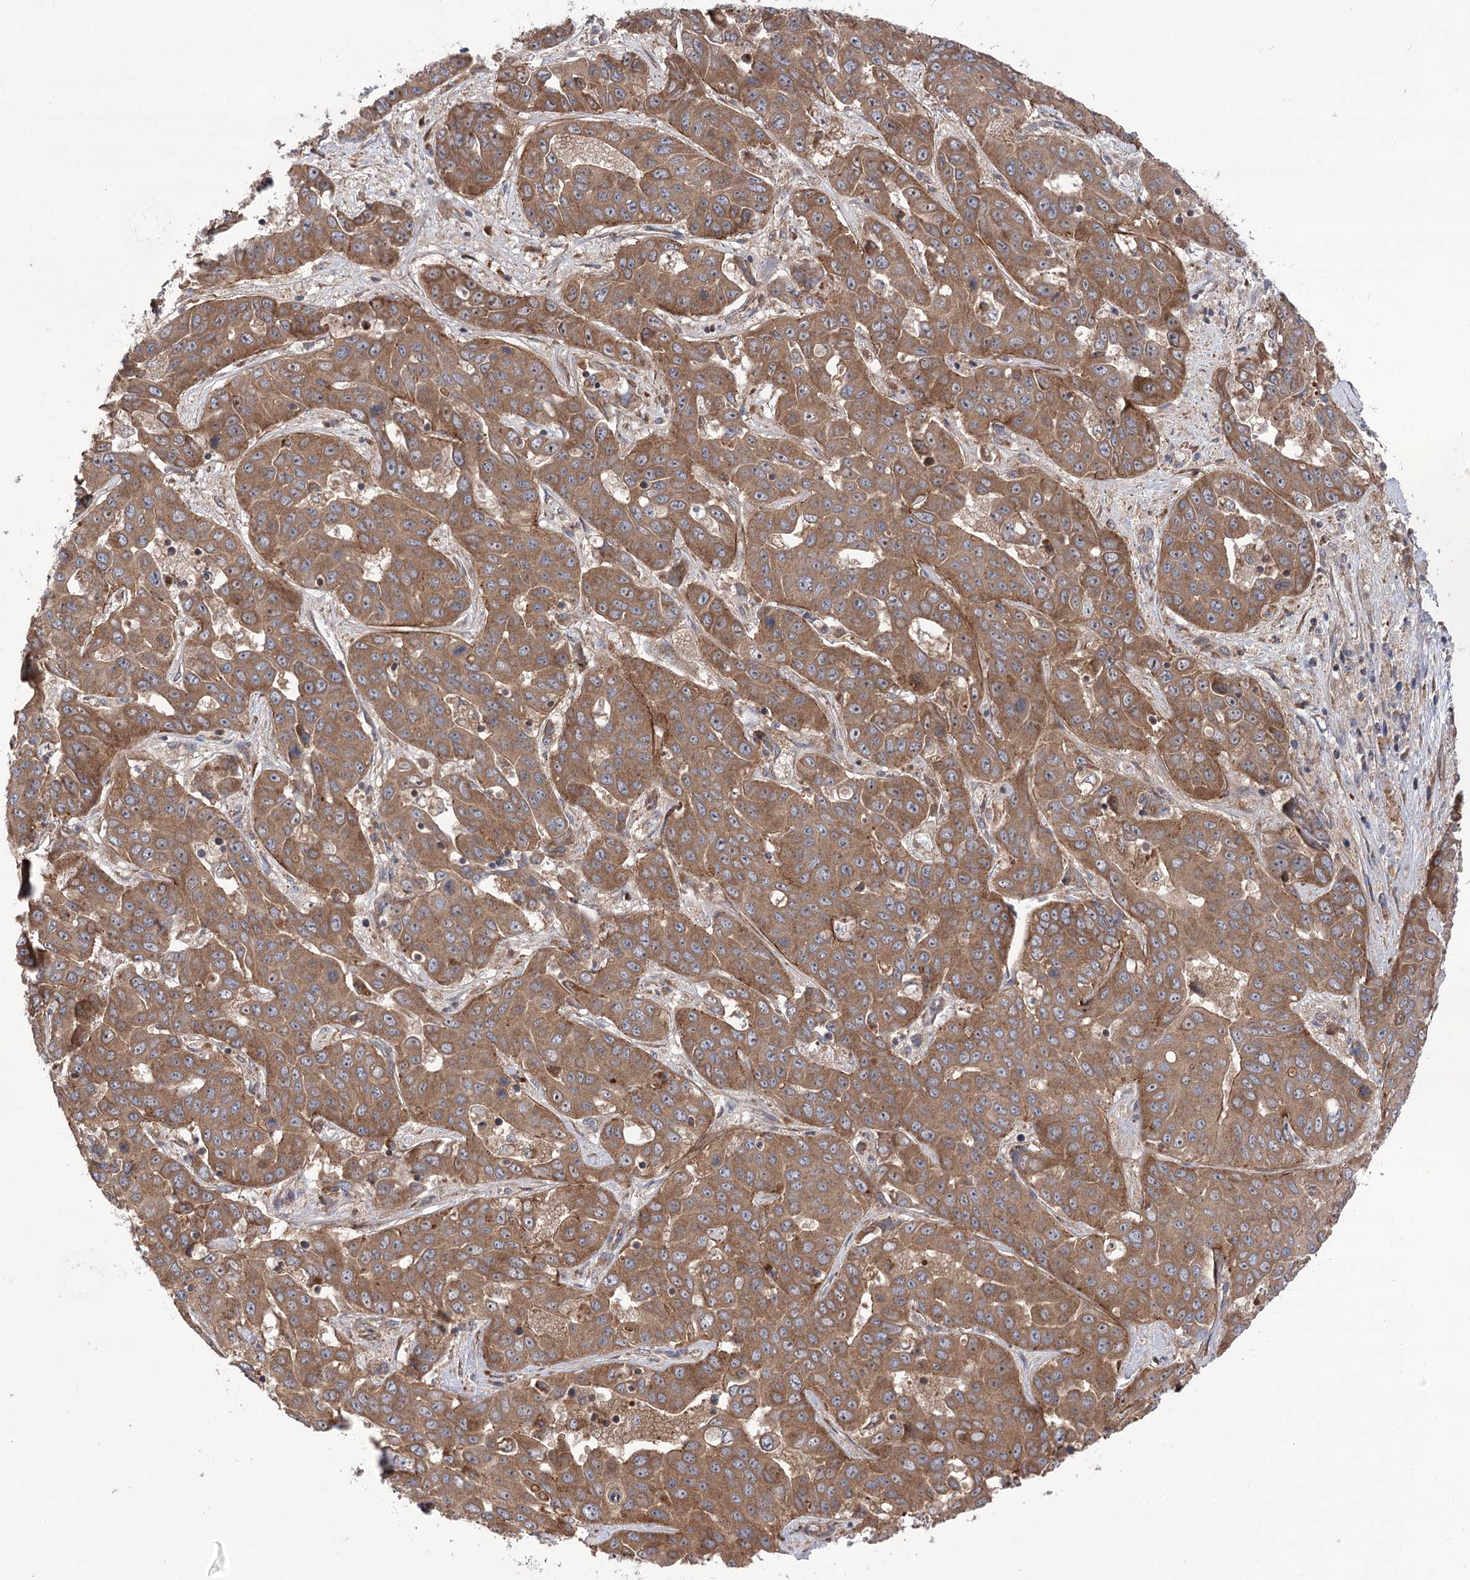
{"staining": {"intensity": "moderate", "quantity": ">75%", "location": "cytoplasmic/membranous"}, "tissue": "liver cancer", "cell_type": "Tumor cells", "image_type": "cancer", "snomed": [{"axis": "morphology", "description": "Cholangiocarcinoma"}, {"axis": "topography", "description": "Liver"}], "caption": "Human liver cholangiocarcinoma stained with a brown dye reveals moderate cytoplasmic/membranous positive positivity in approximately >75% of tumor cells.", "gene": "VPS37B", "patient": {"sex": "female", "age": 52}}